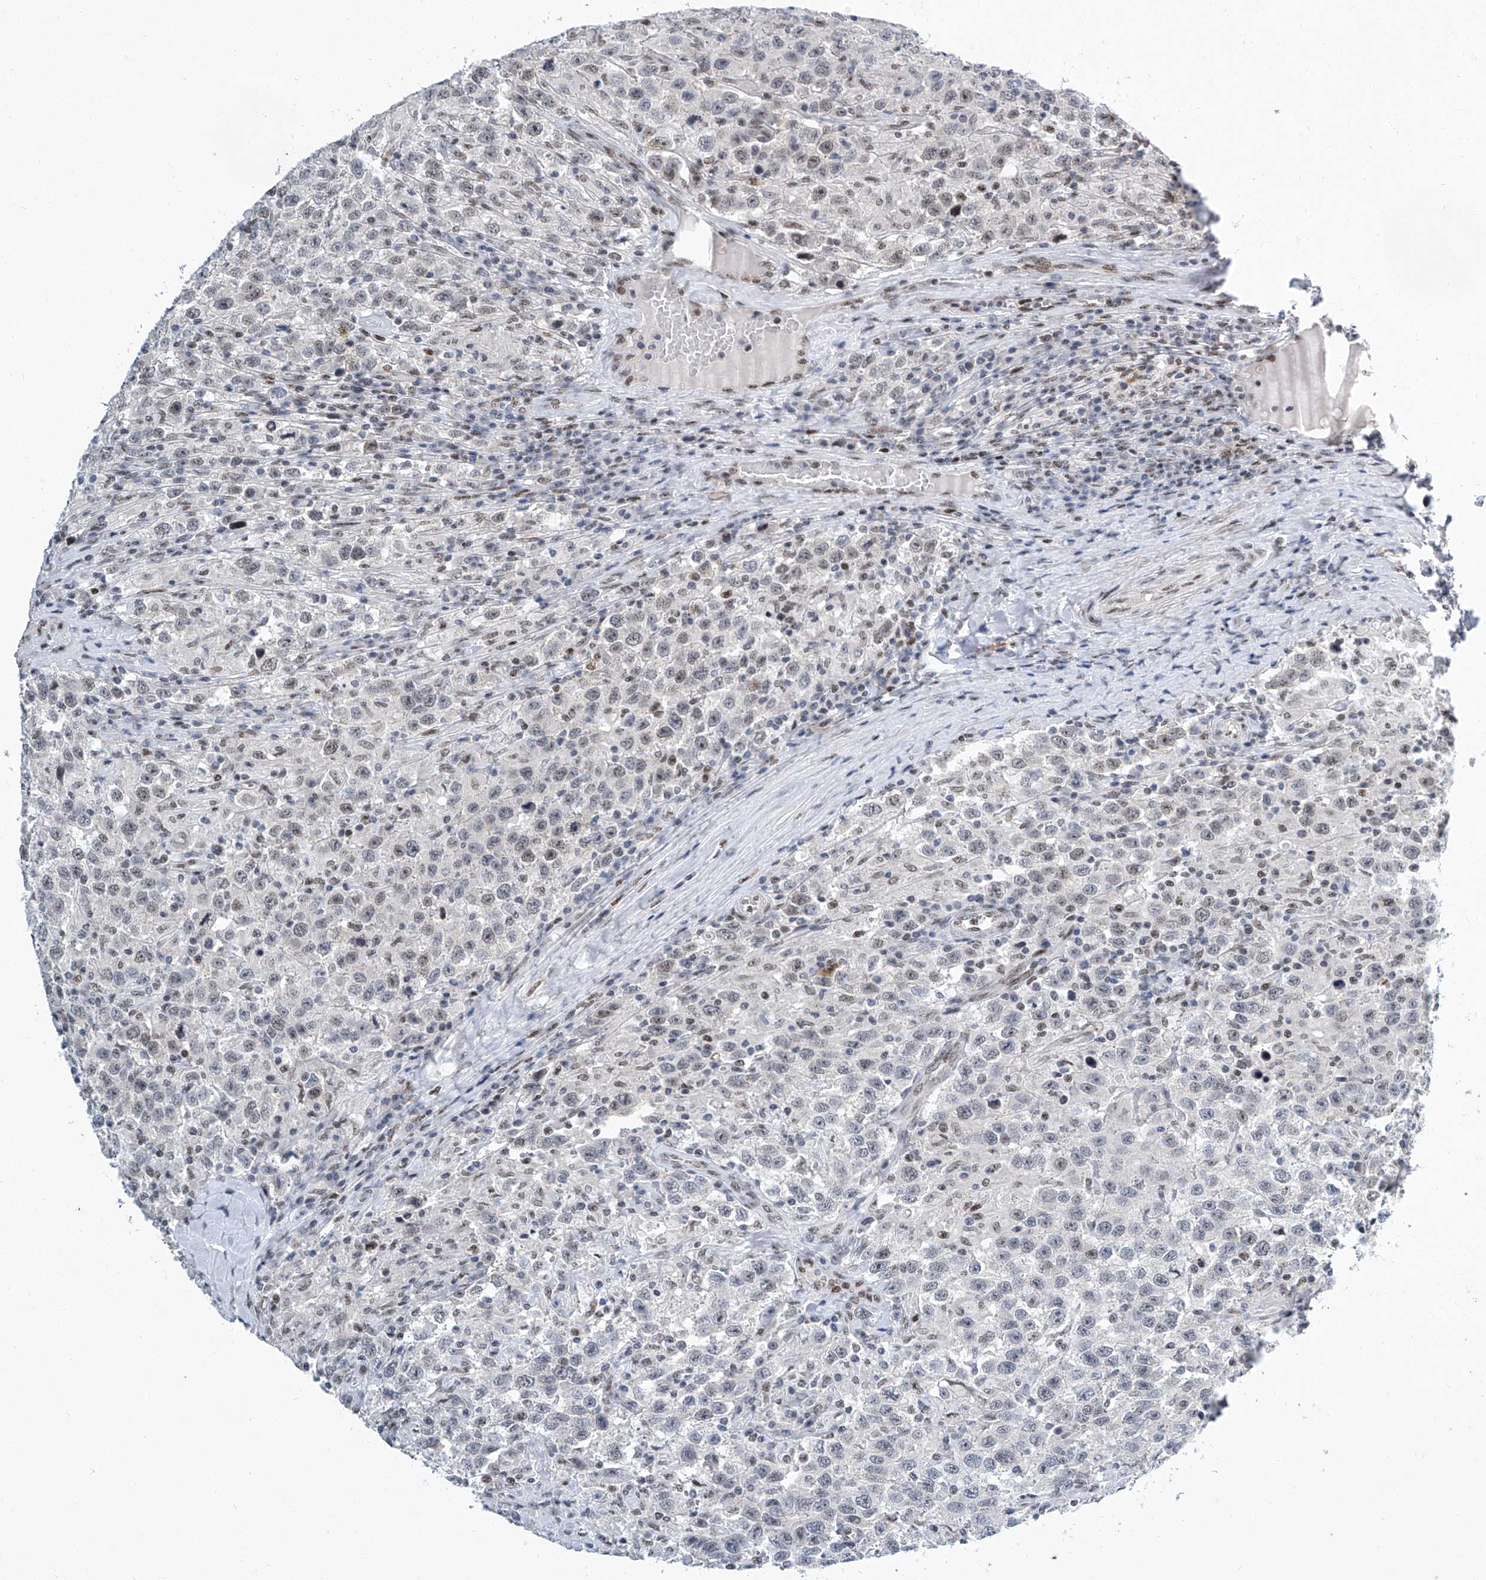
{"staining": {"intensity": "weak", "quantity": "<25%", "location": "nuclear"}, "tissue": "testis cancer", "cell_type": "Tumor cells", "image_type": "cancer", "snomed": [{"axis": "morphology", "description": "Seminoma, NOS"}, {"axis": "topography", "description": "Testis"}], "caption": "This image is of seminoma (testis) stained with immunohistochemistry to label a protein in brown with the nuclei are counter-stained blue. There is no staining in tumor cells.", "gene": "TFDP1", "patient": {"sex": "male", "age": 41}}